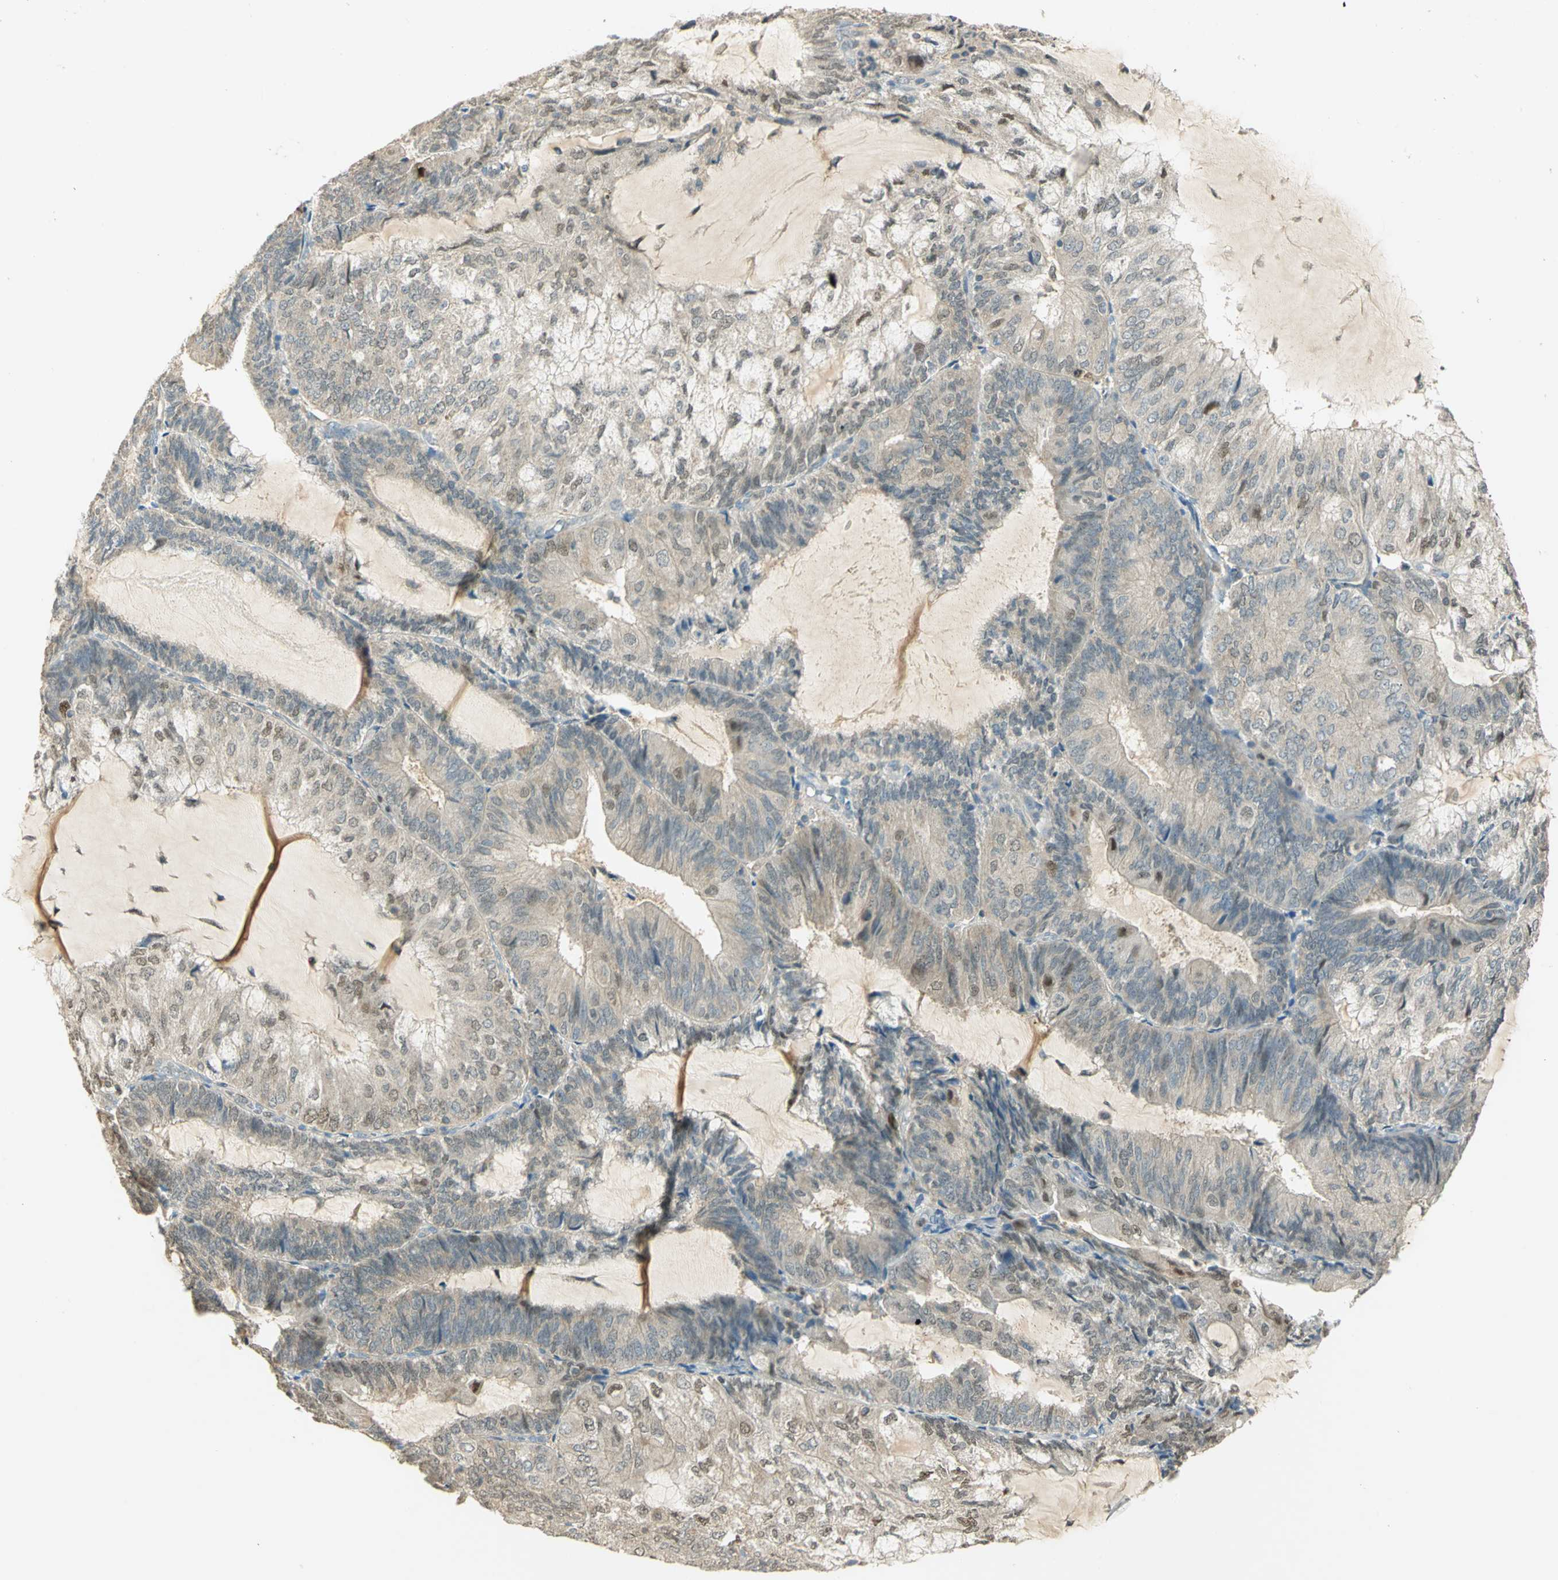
{"staining": {"intensity": "moderate", "quantity": "25%-75%", "location": "nuclear"}, "tissue": "endometrial cancer", "cell_type": "Tumor cells", "image_type": "cancer", "snomed": [{"axis": "morphology", "description": "Adenocarcinoma, NOS"}, {"axis": "topography", "description": "Endometrium"}], "caption": "Immunohistochemical staining of adenocarcinoma (endometrial) shows moderate nuclear protein positivity in about 25%-75% of tumor cells.", "gene": "BIRC2", "patient": {"sex": "female", "age": 81}}